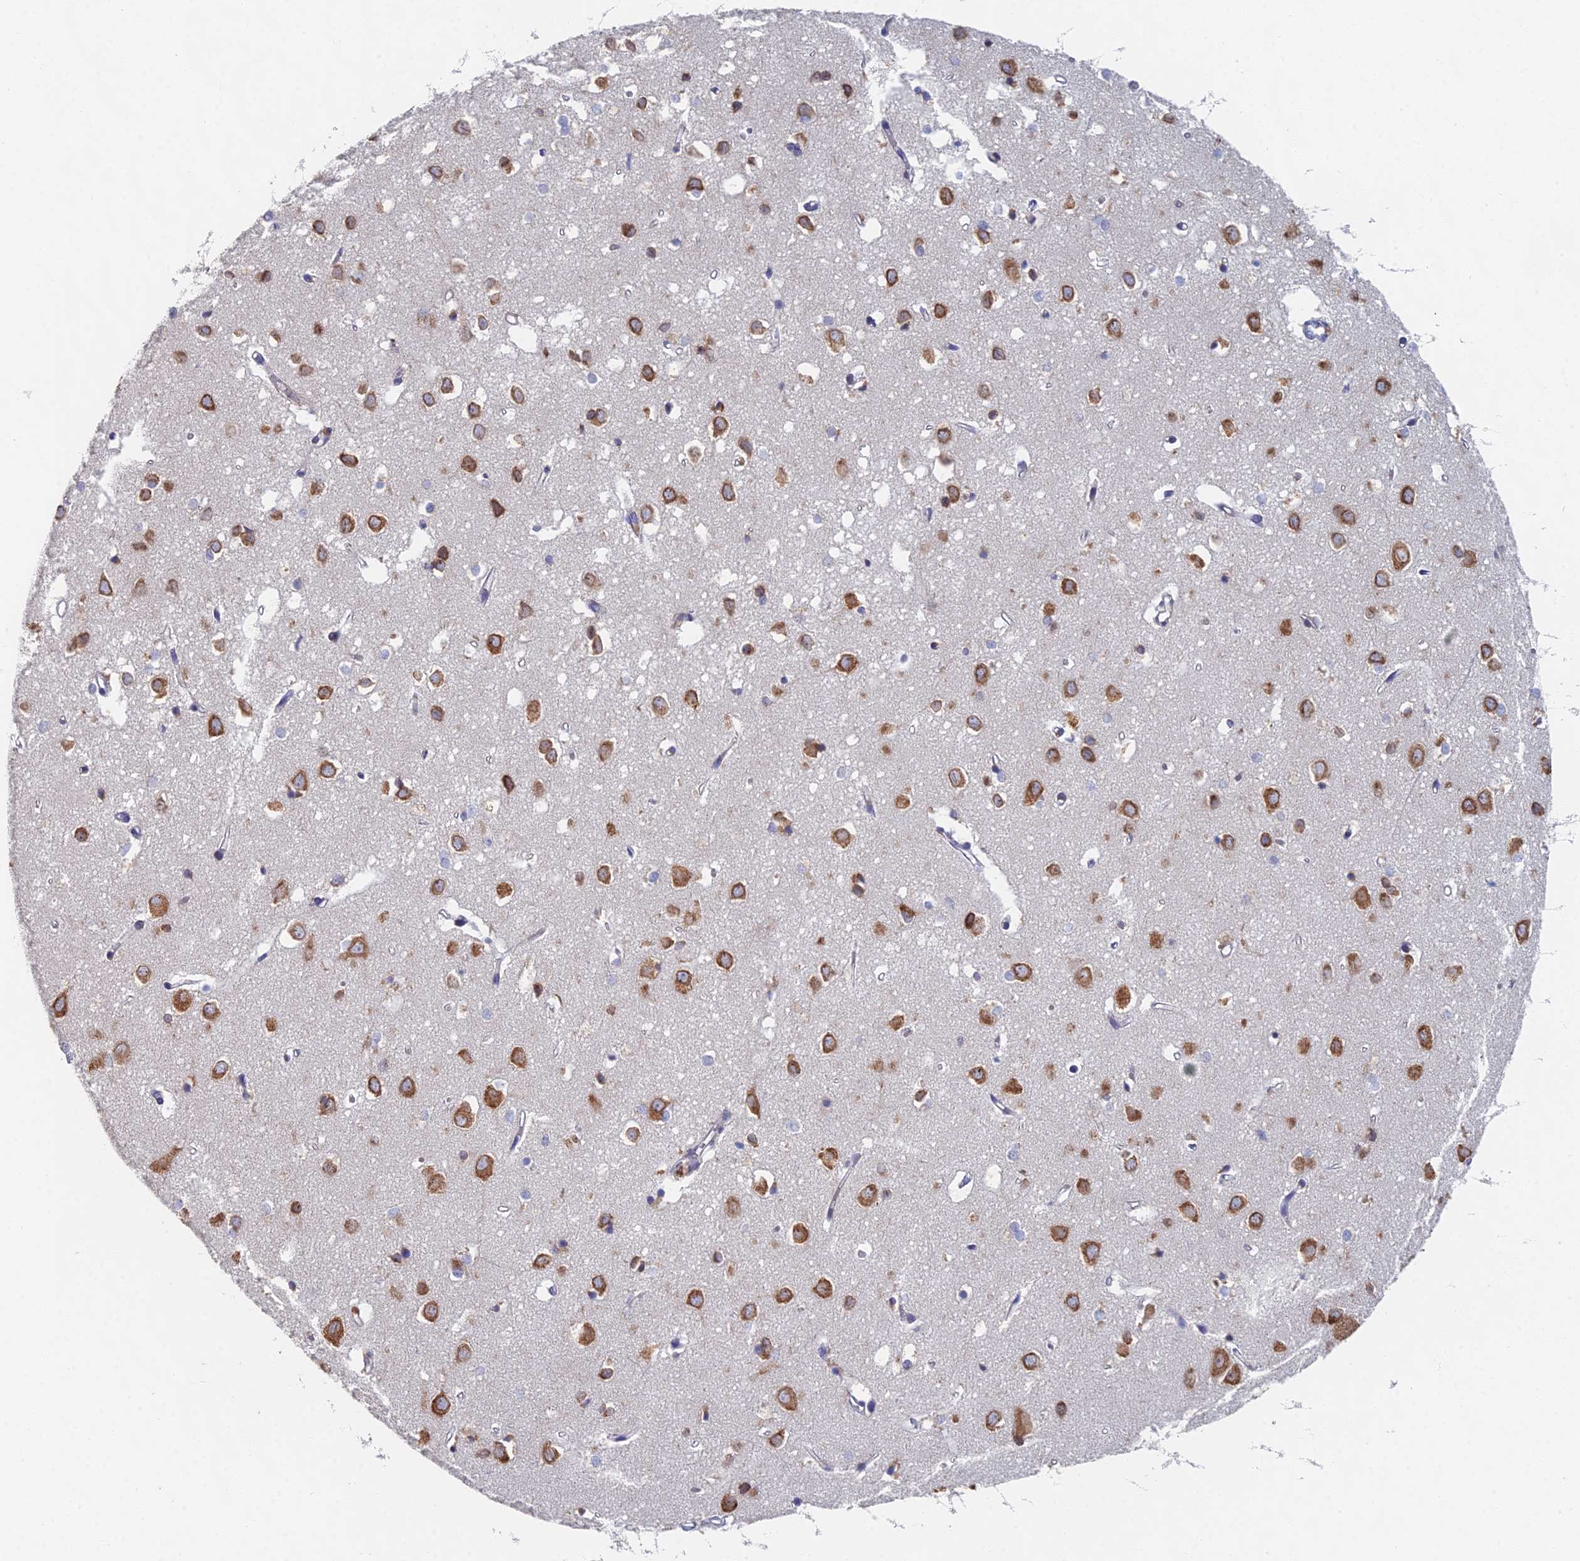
{"staining": {"intensity": "negative", "quantity": "none", "location": "none"}, "tissue": "cerebral cortex", "cell_type": "Endothelial cells", "image_type": "normal", "snomed": [{"axis": "morphology", "description": "Normal tissue, NOS"}, {"axis": "topography", "description": "Cerebral cortex"}], "caption": "This is an IHC image of unremarkable cerebral cortex. There is no staining in endothelial cells.", "gene": "ELOF1", "patient": {"sex": "female", "age": 64}}